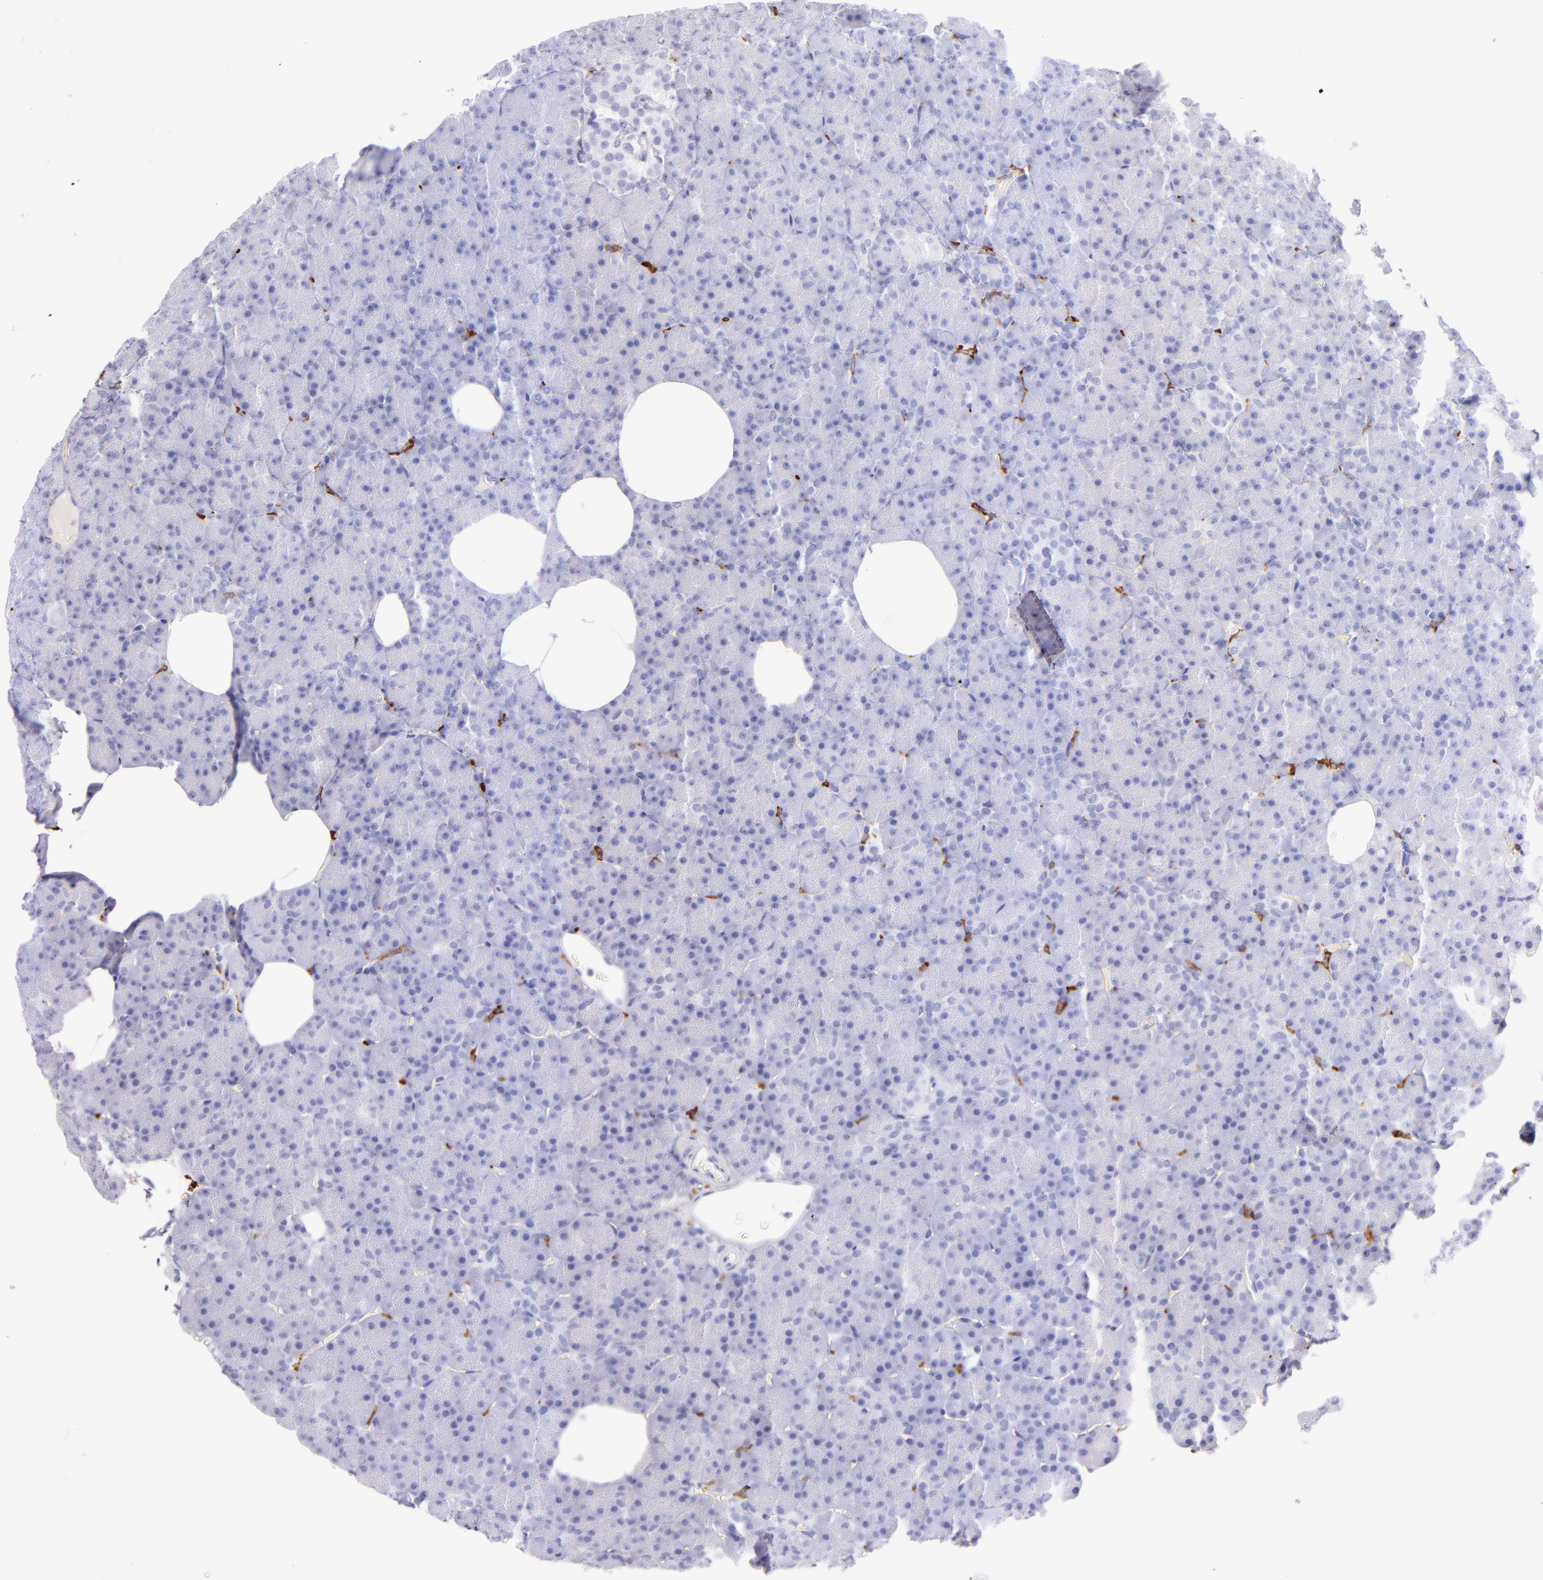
{"staining": {"intensity": "negative", "quantity": "none", "location": "none"}, "tissue": "pancreas", "cell_type": "Exocrine glandular cells", "image_type": "normal", "snomed": [{"axis": "morphology", "description": "Normal tissue, NOS"}, {"axis": "topography", "description": "Pancreas"}], "caption": "Immunohistochemical staining of unremarkable human pancreas reveals no significant expression in exocrine glandular cells.", "gene": "CD163", "patient": {"sex": "female", "age": 35}}